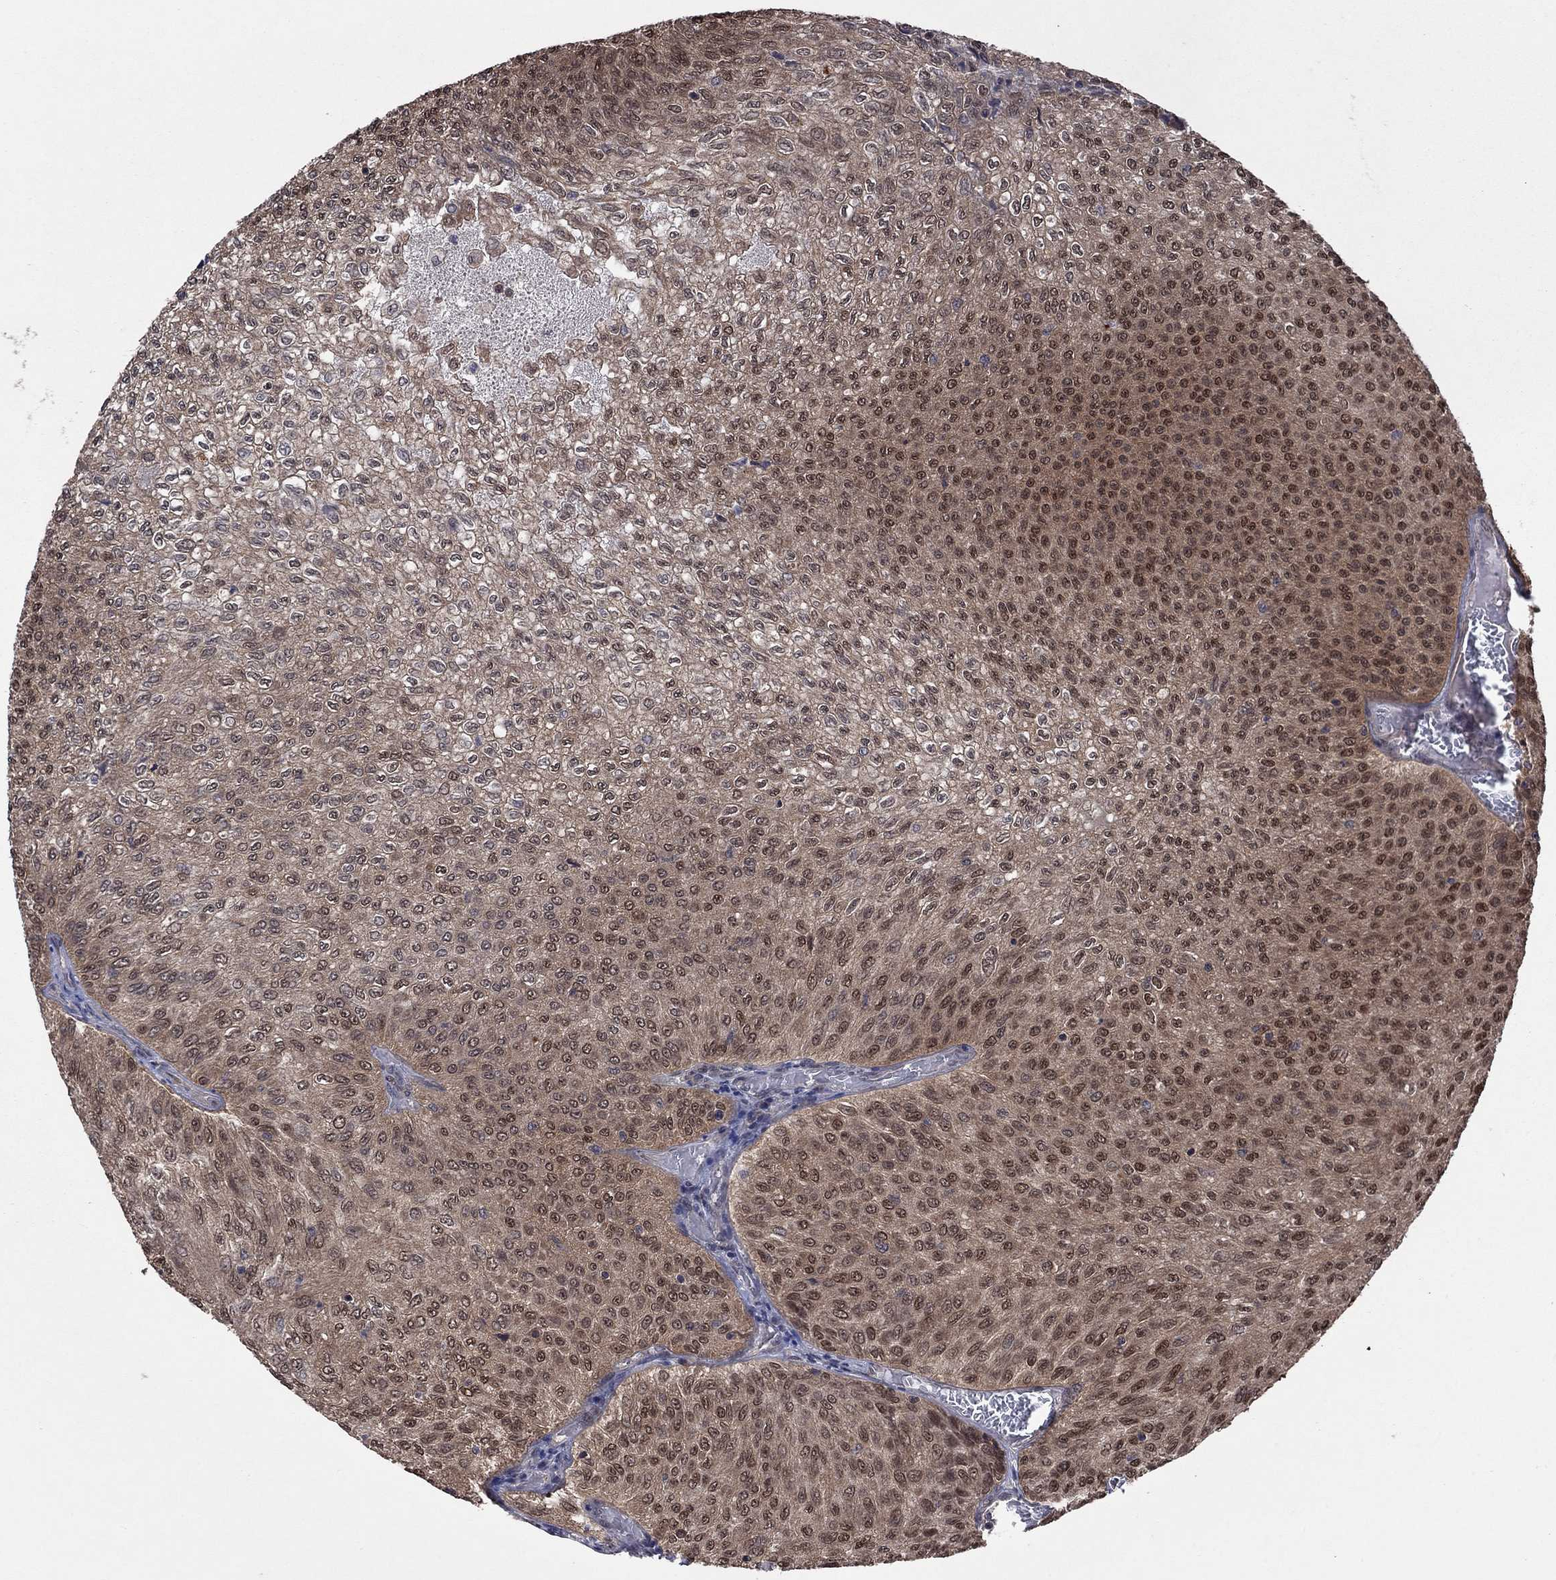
{"staining": {"intensity": "moderate", "quantity": "25%-75%", "location": "cytoplasmic/membranous,nuclear"}, "tissue": "urothelial cancer", "cell_type": "Tumor cells", "image_type": "cancer", "snomed": [{"axis": "morphology", "description": "Urothelial carcinoma, Low grade"}, {"axis": "topography", "description": "Urinary bladder"}], "caption": "Immunohistochemical staining of low-grade urothelial carcinoma shows moderate cytoplasmic/membranous and nuclear protein staining in about 25%-75% of tumor cells.", "gene": "IAH1", "patient": {"sex": "male", "age": 78}}